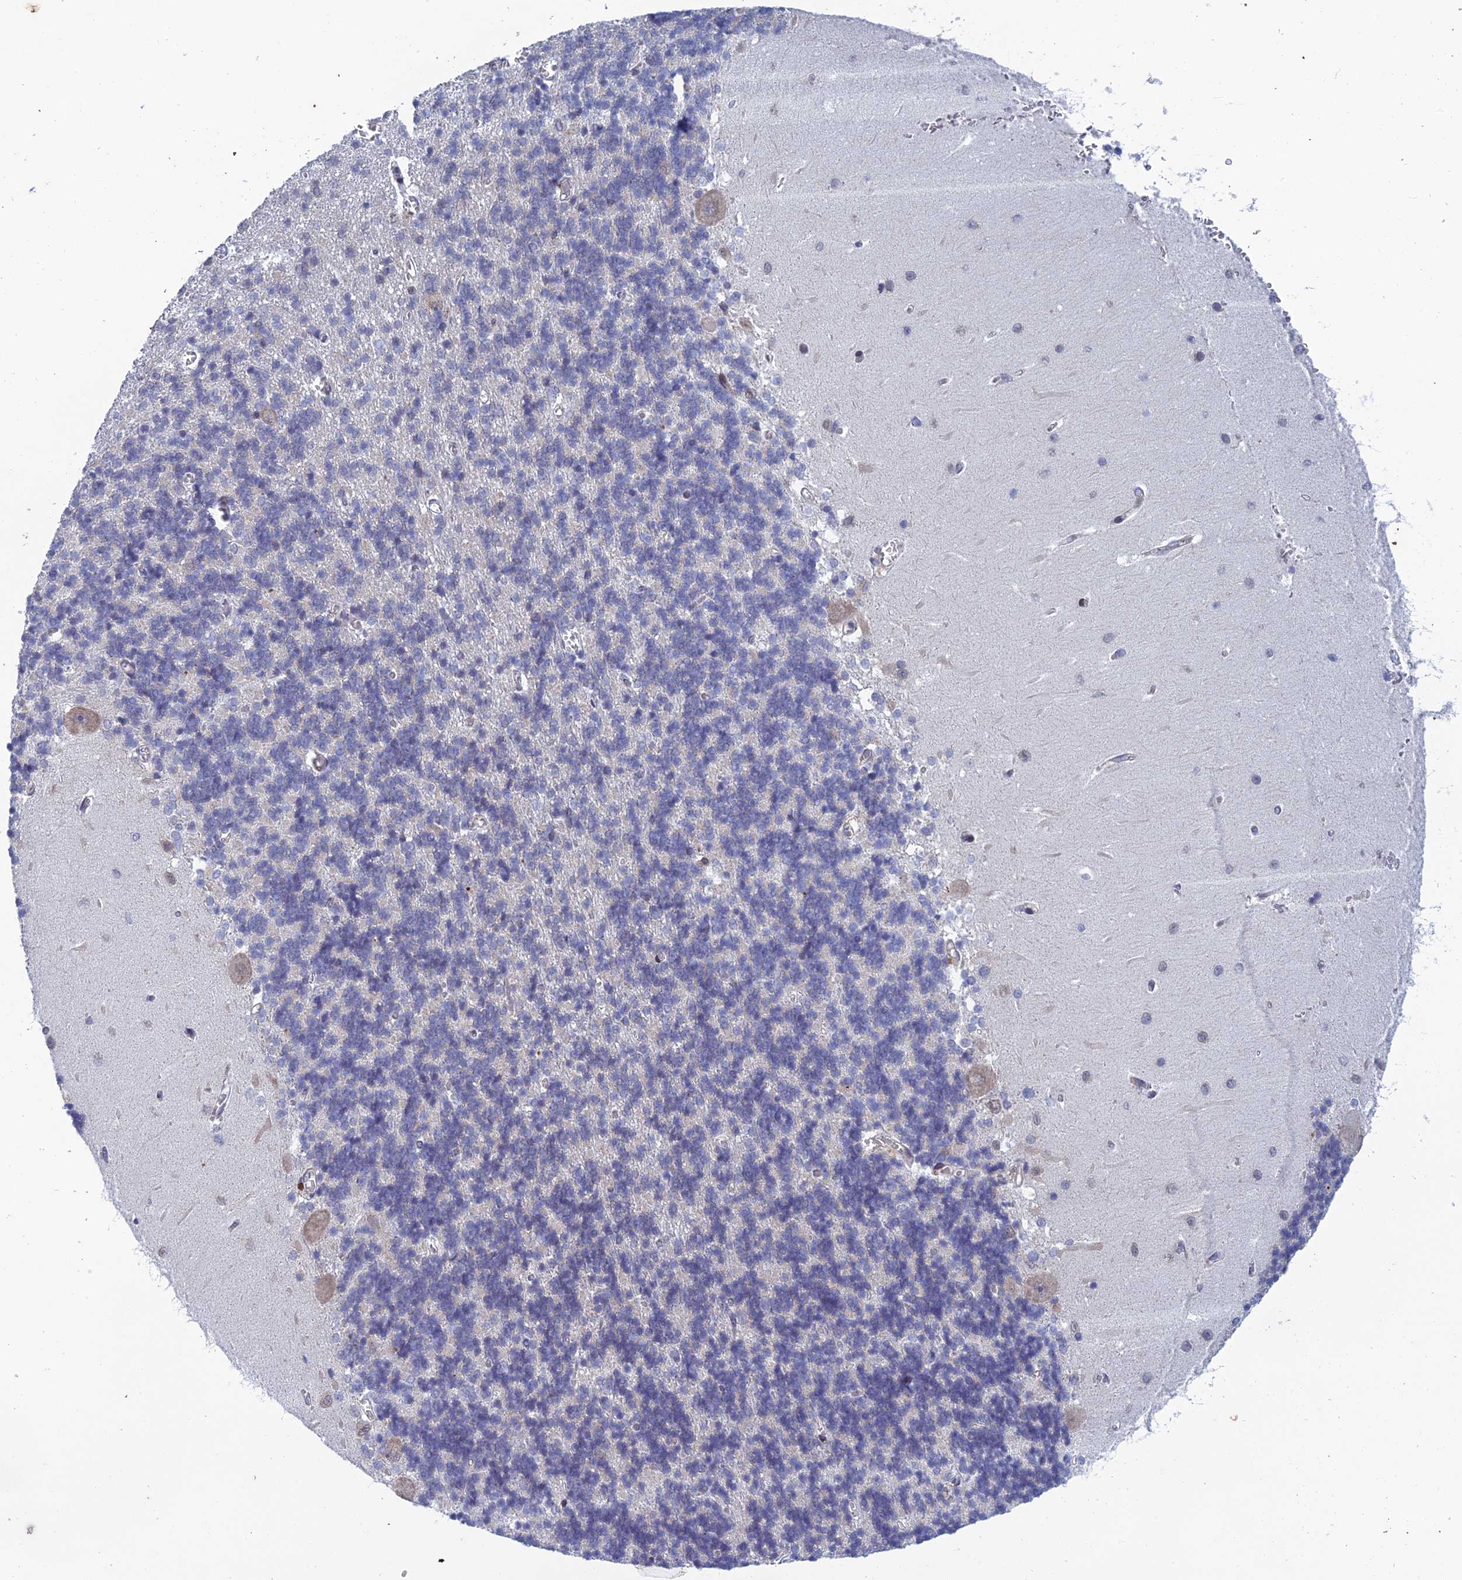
{"staining": {"intensity": "negative", "quantity": "none", "location": "none"}, "tissue": "cerebellum", "cell_type": "Cells in granular layer", "image_type": "normal", "snomed": [{"axis": "morphology", "description": "Normal tissue, NOS"}, {"axis": "topography", "description": "Cerebellum"}], "caption": "Immunohistochemistry histopathology image of unremarkable cerebellum stained for a protein (brown), which shows no expression in cells in granular layer.", "gene": "SRA1", "patient": {"sex": "male", "age": 37}}